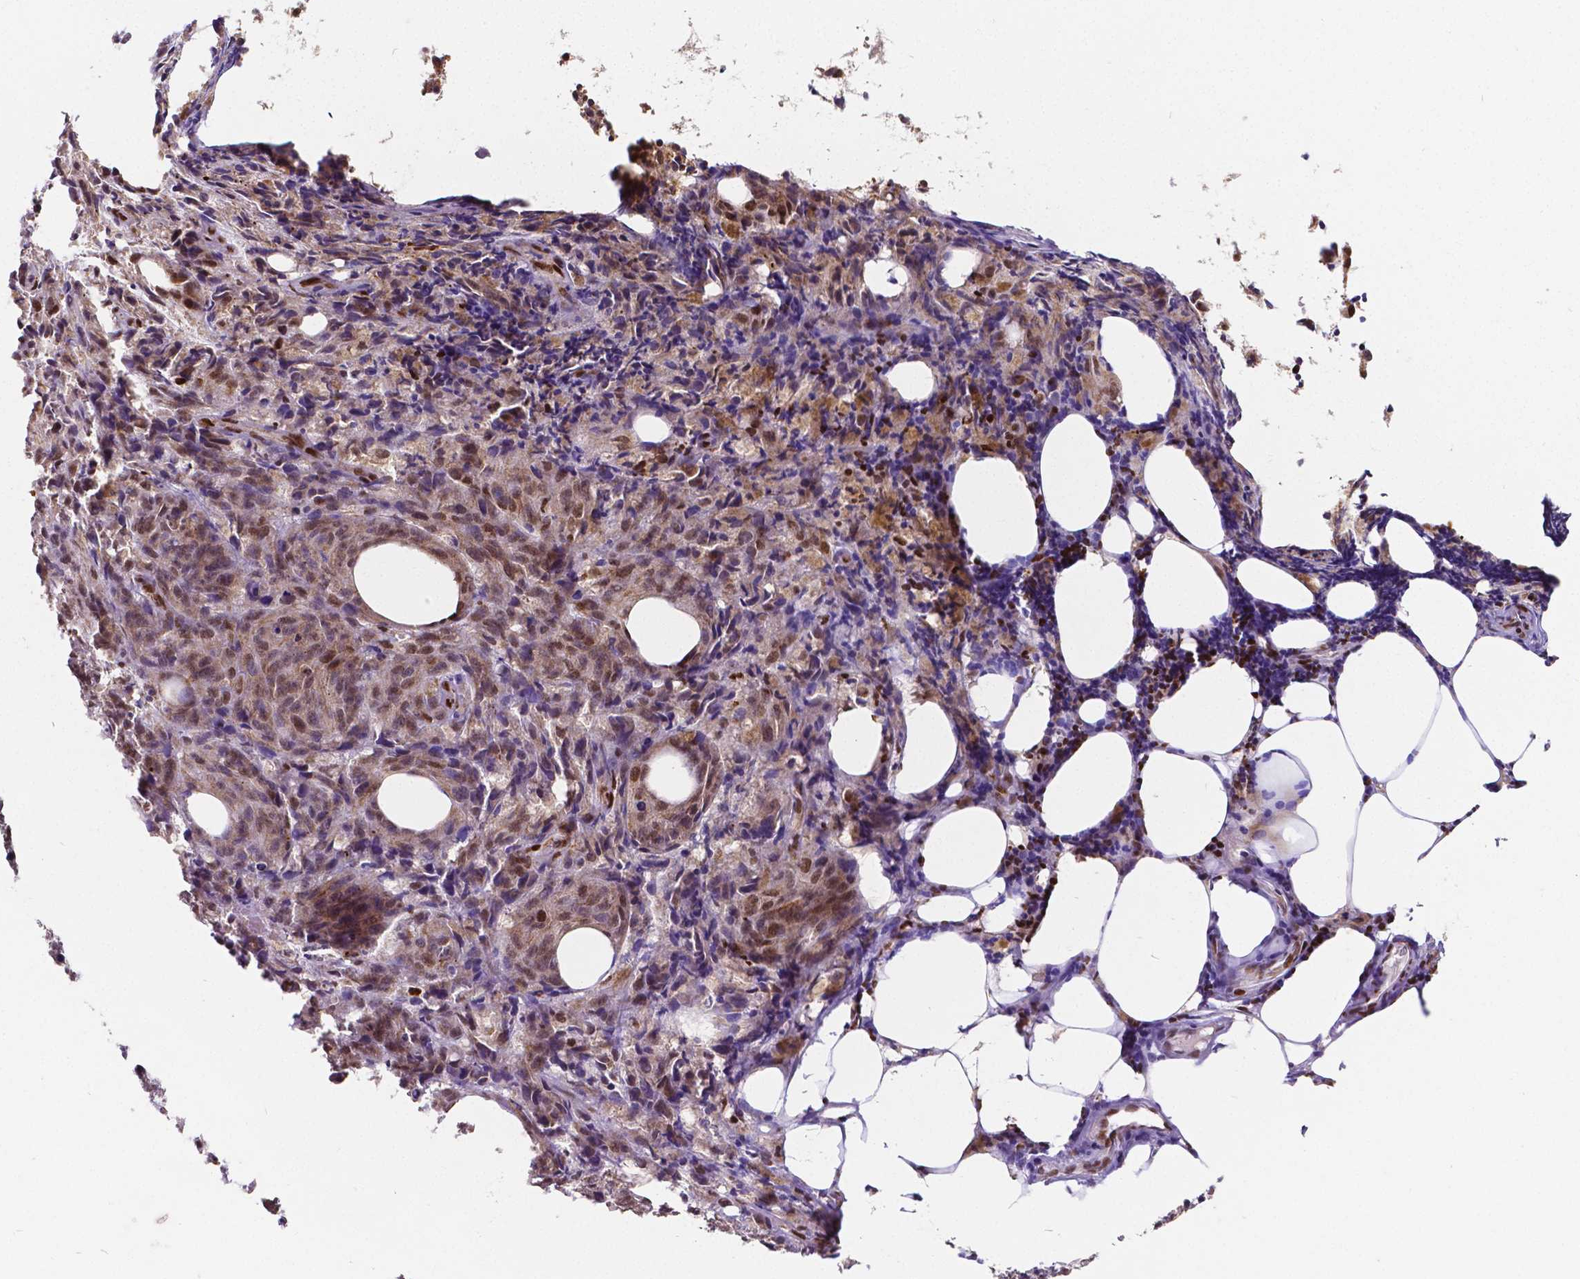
{"staining": {"intensity": "strong", "quantity": ">75%", "location": "nuclear"}, "tissue": "melanoma", "cell_type": "Tumor cells", "image_type": "cancer", "snomed": [{"axis": "morphology", "description": "Malignant melanoma, NOS"}, {"axis": "topography", "description": "Skin"}], "caption": "High-power microscopy captured an IHC image of melanoma, revealing strong nuclear positivity in about >75% of tumor cells.", "gene": "MEF2C", "patient": {"sex": "female", "age": 34}}